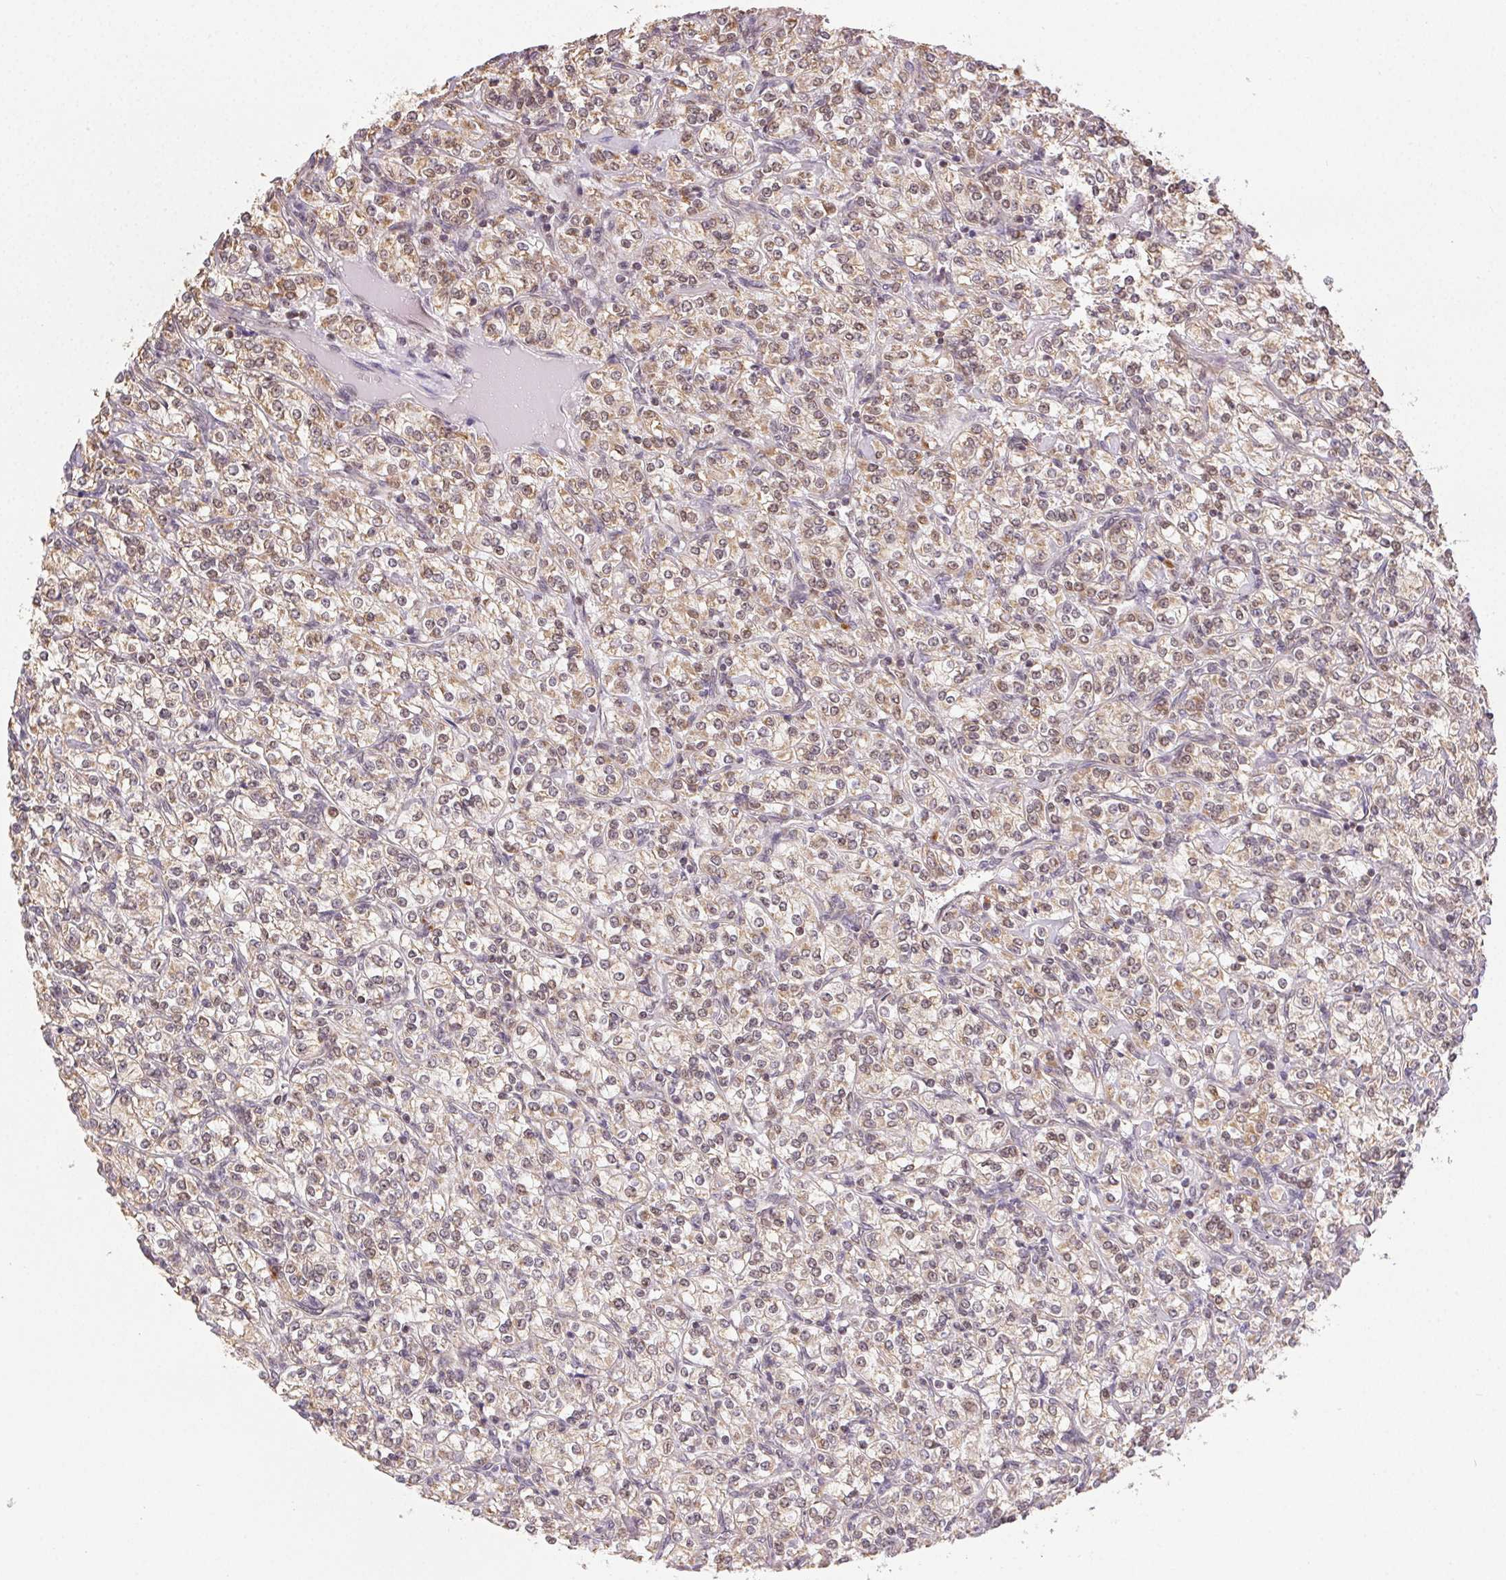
{"staining": {"intensity": "weak", "quantity": "25%-75%", "location": "cytoplasmic/membranous"}, "tissue": "renal cancer", "cell_type": "Tumor cells", "image_type": "cancer", "snomed": [{"axis": "morphology", "description": "Adenocarcinoma, NOS"}, {"axis": "topography", "description": "Kidney"}], "caption": "Renal cancer was stained to show a protein in brown. There is low levels of weak cytoplasmic/membranous expression in approximately 25%-75% of tumor cells.", "gene": "PIWIL4", "patient": {"sex": "male", "age": 77}}